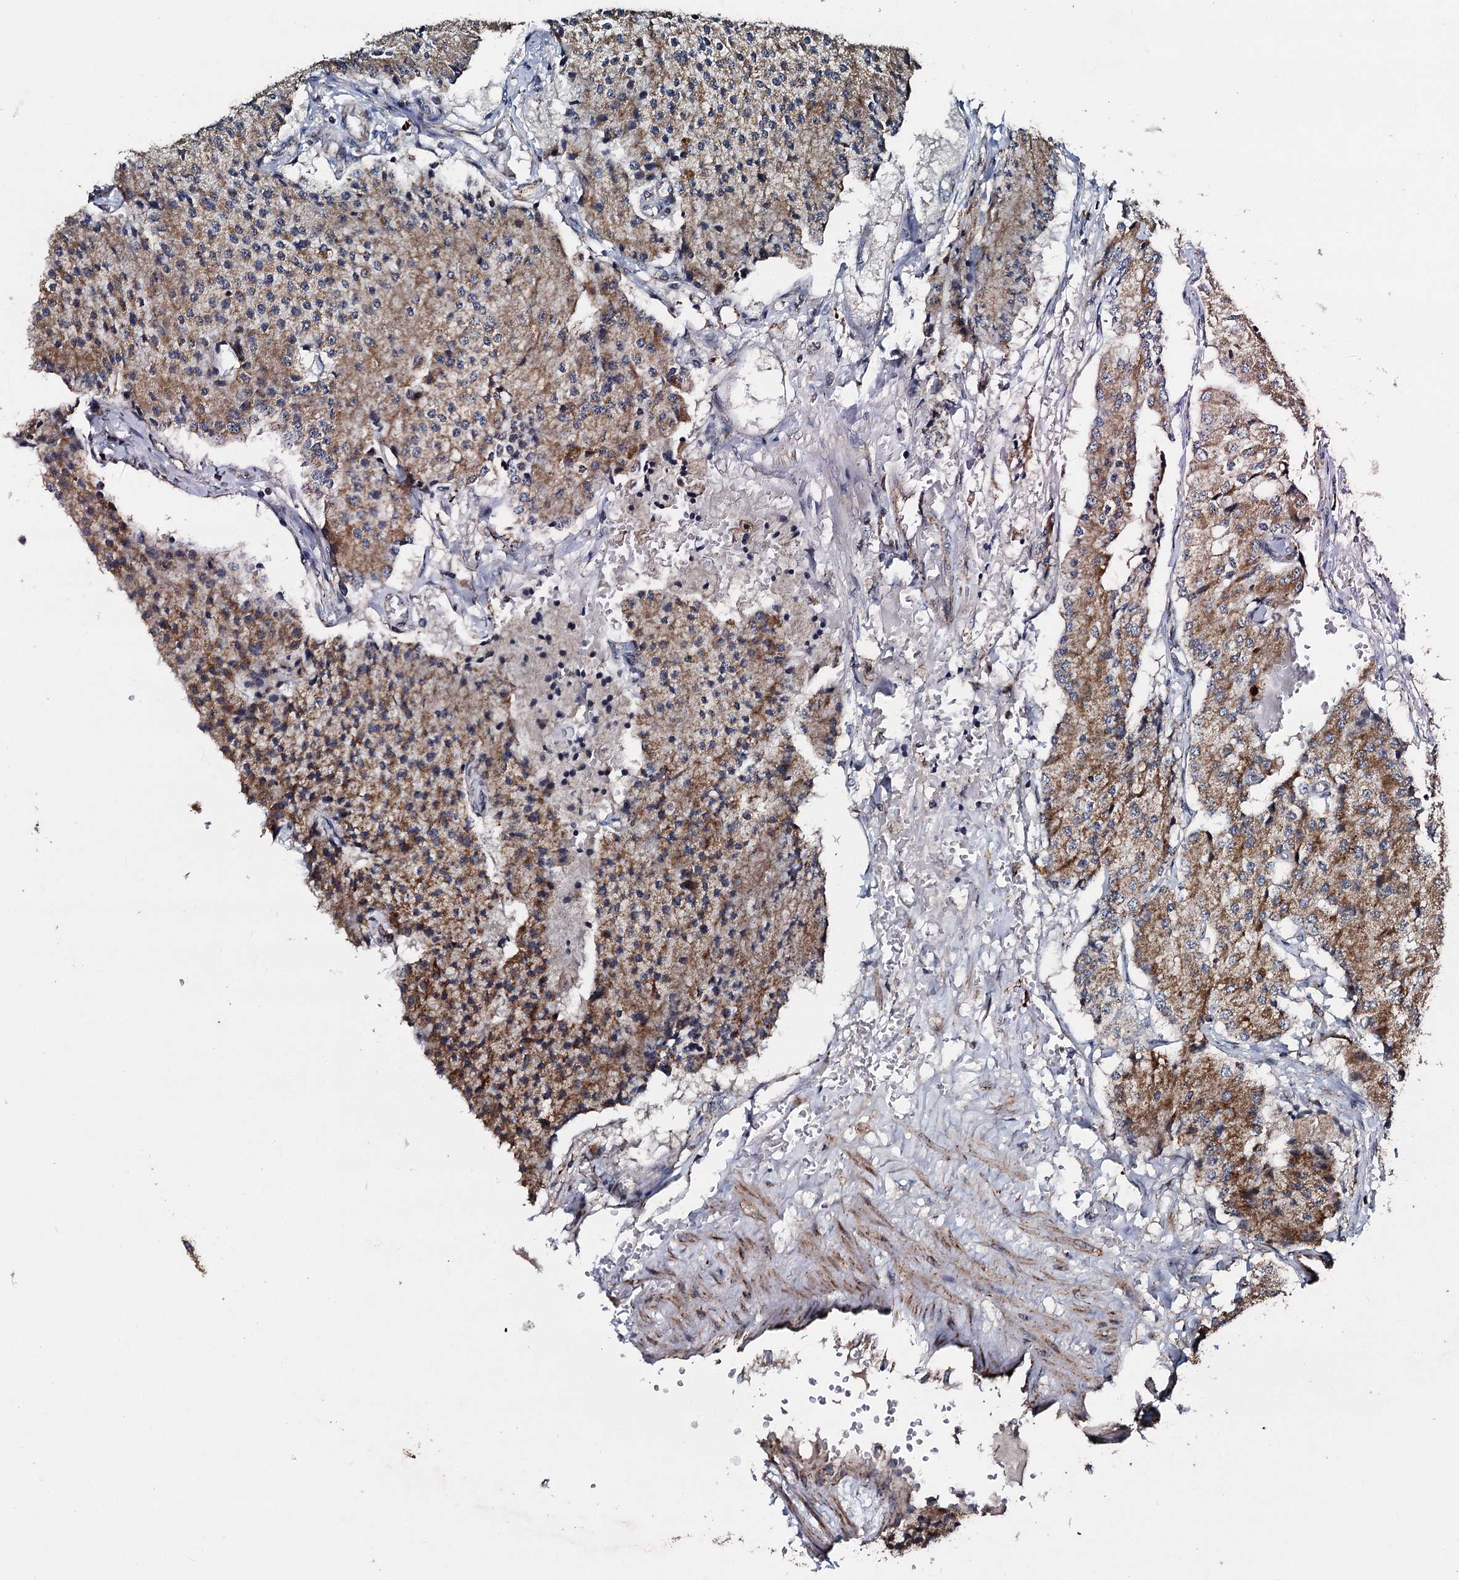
{"staining": {"intensity": "moderate", "quantity": ">75%", "location": "cytoplasmic/membranous"}, "tissue": "carcinoid", "cell_type": "Tumor cells", "image_type": "cancer", "snomed": [{"axis": "morphology", "description": "Carcinoid, malignant, NOS"}, {"axis": "topography", "description": "Colon"}], "caption": "Tumor cells show medium levels of moderate cytoplasmic/membranous positivity in about >75% of cells in carcinoid.", "gene": "DYNC2I2", "patient": {"sex": "female", "age": 52}}